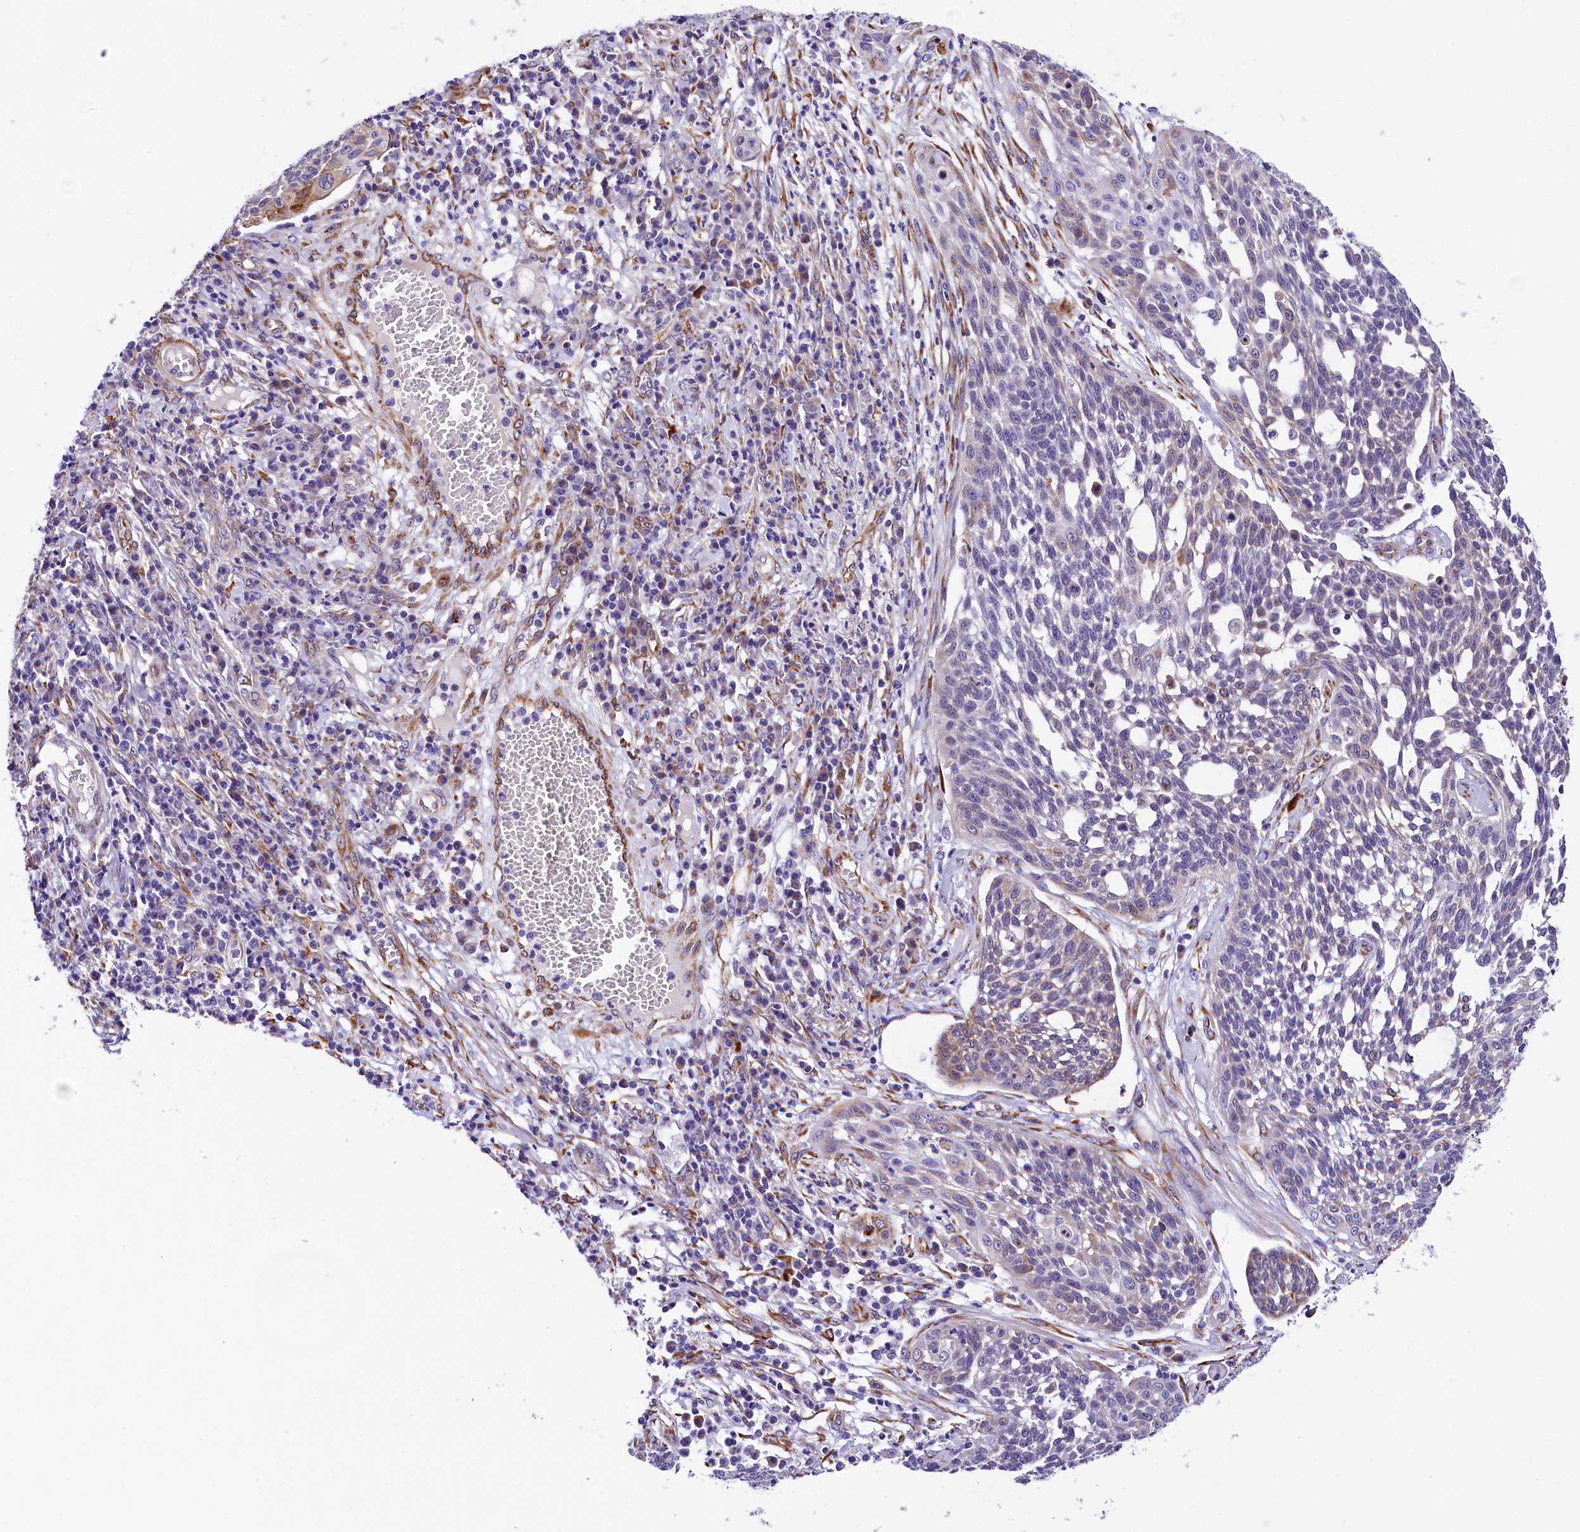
{"staining": {"intensity": "negative", "quantity": "none", "location": "none"}, "tissue": "cervical cancer", "cell_type": "Tumor cells", "image_type": "cancer", "snomed": [{"axis": "morphology", "description": "Squamous cell carcinoma, NOS"}, {"axis": "topography", "description": "Cervix"}], "caption": "Protein analysis of cervical squamous cell carcinoma displays no significant positivity in tumor cells.", "gene": "ITGA1", "patient": {"sex": "female", "age": 34}}